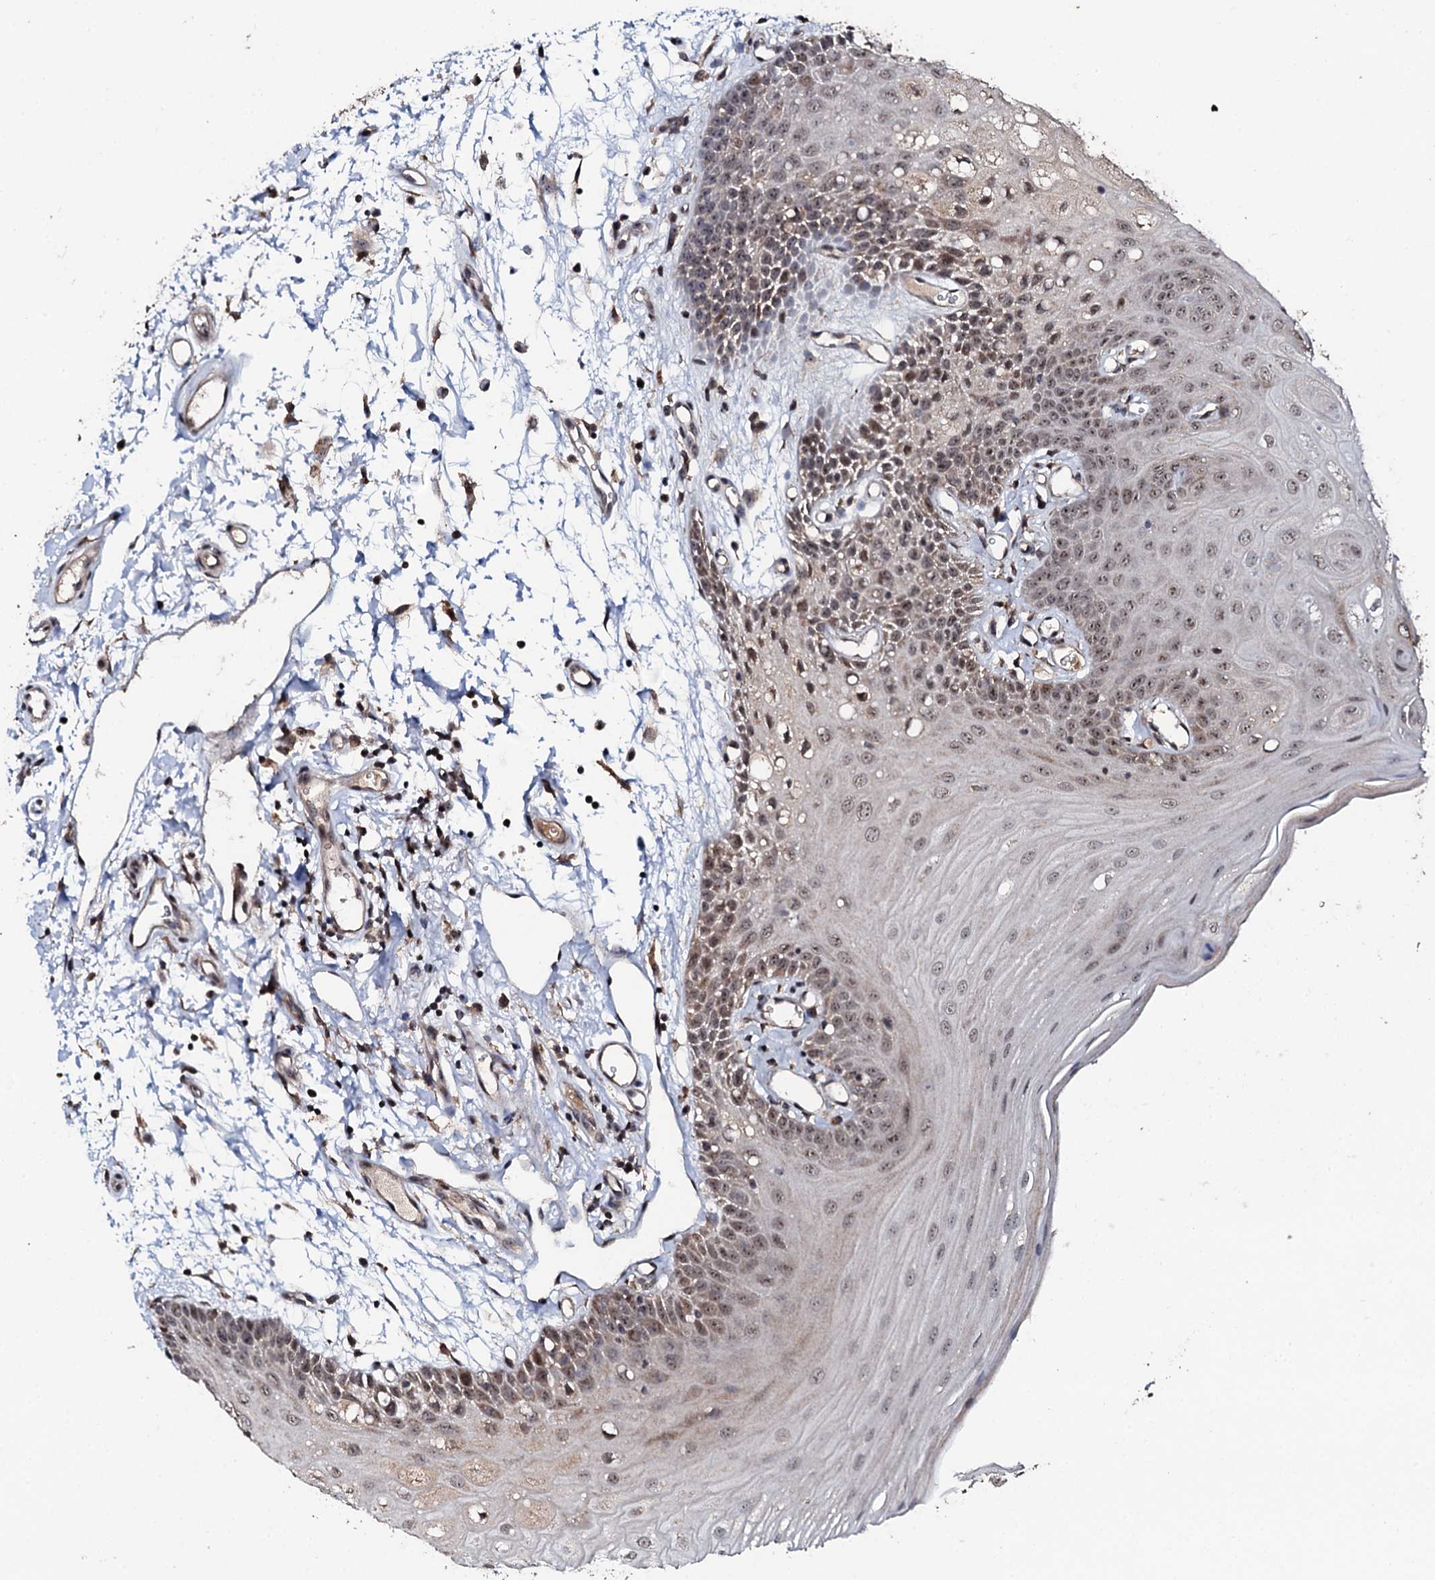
{"staining": {"intensity": "moderate", "quantity": "<25%", "location": "nuclear"}, "tissue": "oral mucosa", "cell_type": "Squamous epithelial cells", "image_type": "normal", "snomed": [{"axis": "morphology", "description": "Normal tissue, NOS"}, {"axis": "topography", "description": "Oral tissue"}, {"axis": "topography", "description": "Tounge, NOS"}], "caption": "About <25% of squamous epithelial cells in benign oral mucosa show moderate nuclear protein expression as visualized by brown immunohistochemical staining.", "gene": "FAM111A", "patient": {"sex": "female", "age": 73}}